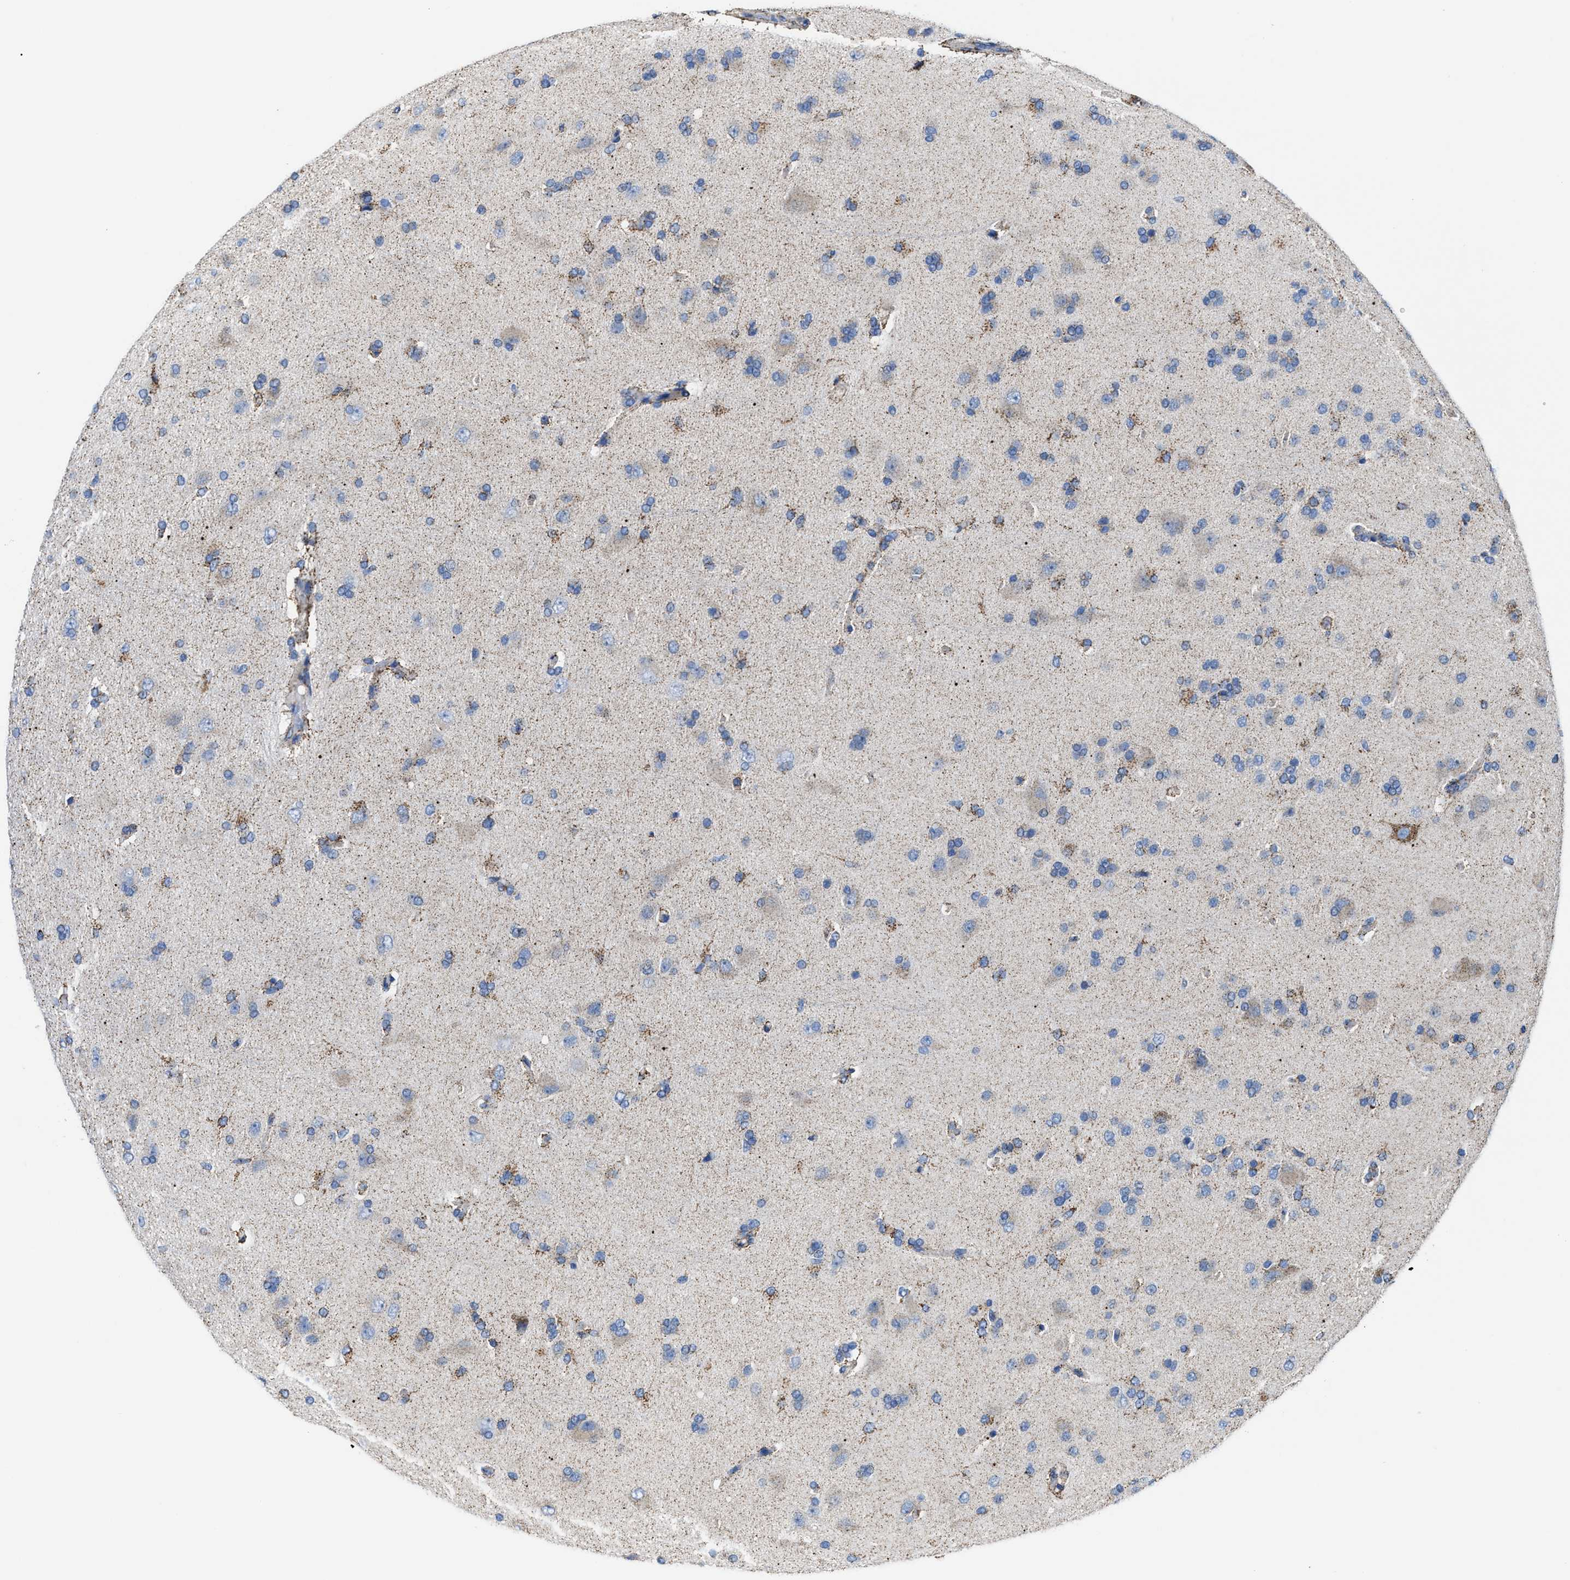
{"staining": {"intensity": "moderate", "quantity": "25%-75%", "location": "cytoplasmic/membranous"}, "tissue": "glioma", "cell_type": "Tumor cells", "image_type": "cancer", "snomed": [{"axis": "morphology", "description": "Glioma, malignant, High grade"}, {"axis": "topography", "description": "Brain"}], "caption": "A brown stain labels moderate cytoplasmic/membranous positivity of a protein in human glioma tumor cells. The staining was performed using DAB (3,3'-diaminobenzidine) to visualize the protein expression in brown, while the nuclei were stained in blue with hematoxylin (Magnification: 20x).", "gene": "ALDH1B1", "patient": {"sex": "male", "age": 72}}